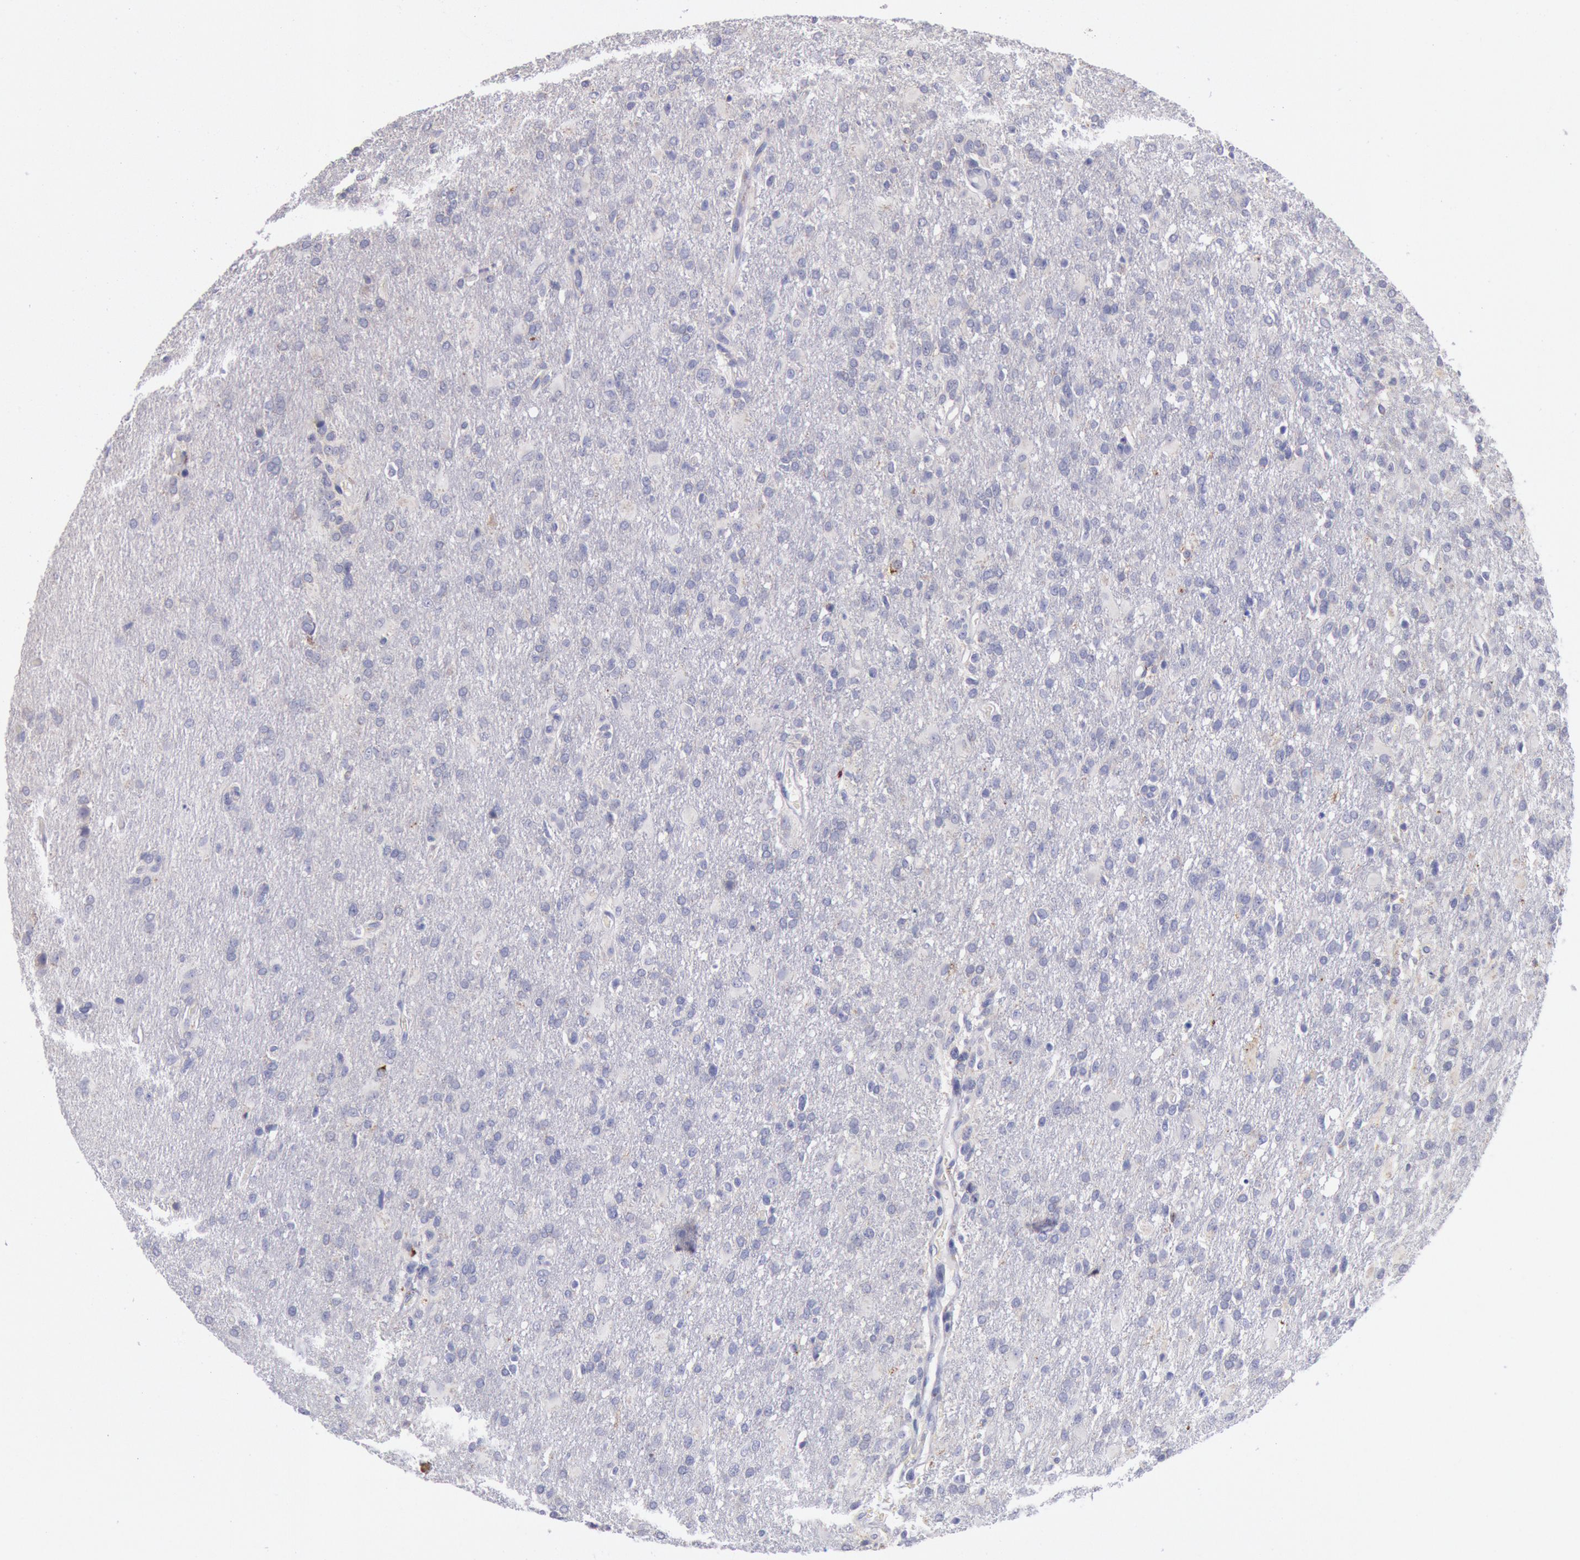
{"staining": {"intensity": "negative", "quantity": "none", "location": "none"}, "tissue": "glioma", "cell_type": "Tumor cells", "image_type": "cancer", "snomed": [{"axis": "morphology", "description": "Glioma, malignant, High grade"}, {"axis": "topography", "description": "Brain"}], "caption": "This is an IHC photomicrograph of human malignant high-grade glioma. There is no expression in tumor cells.", "gene": "GAL3ST1", "patient": {"sex": "male", "age": 68}}